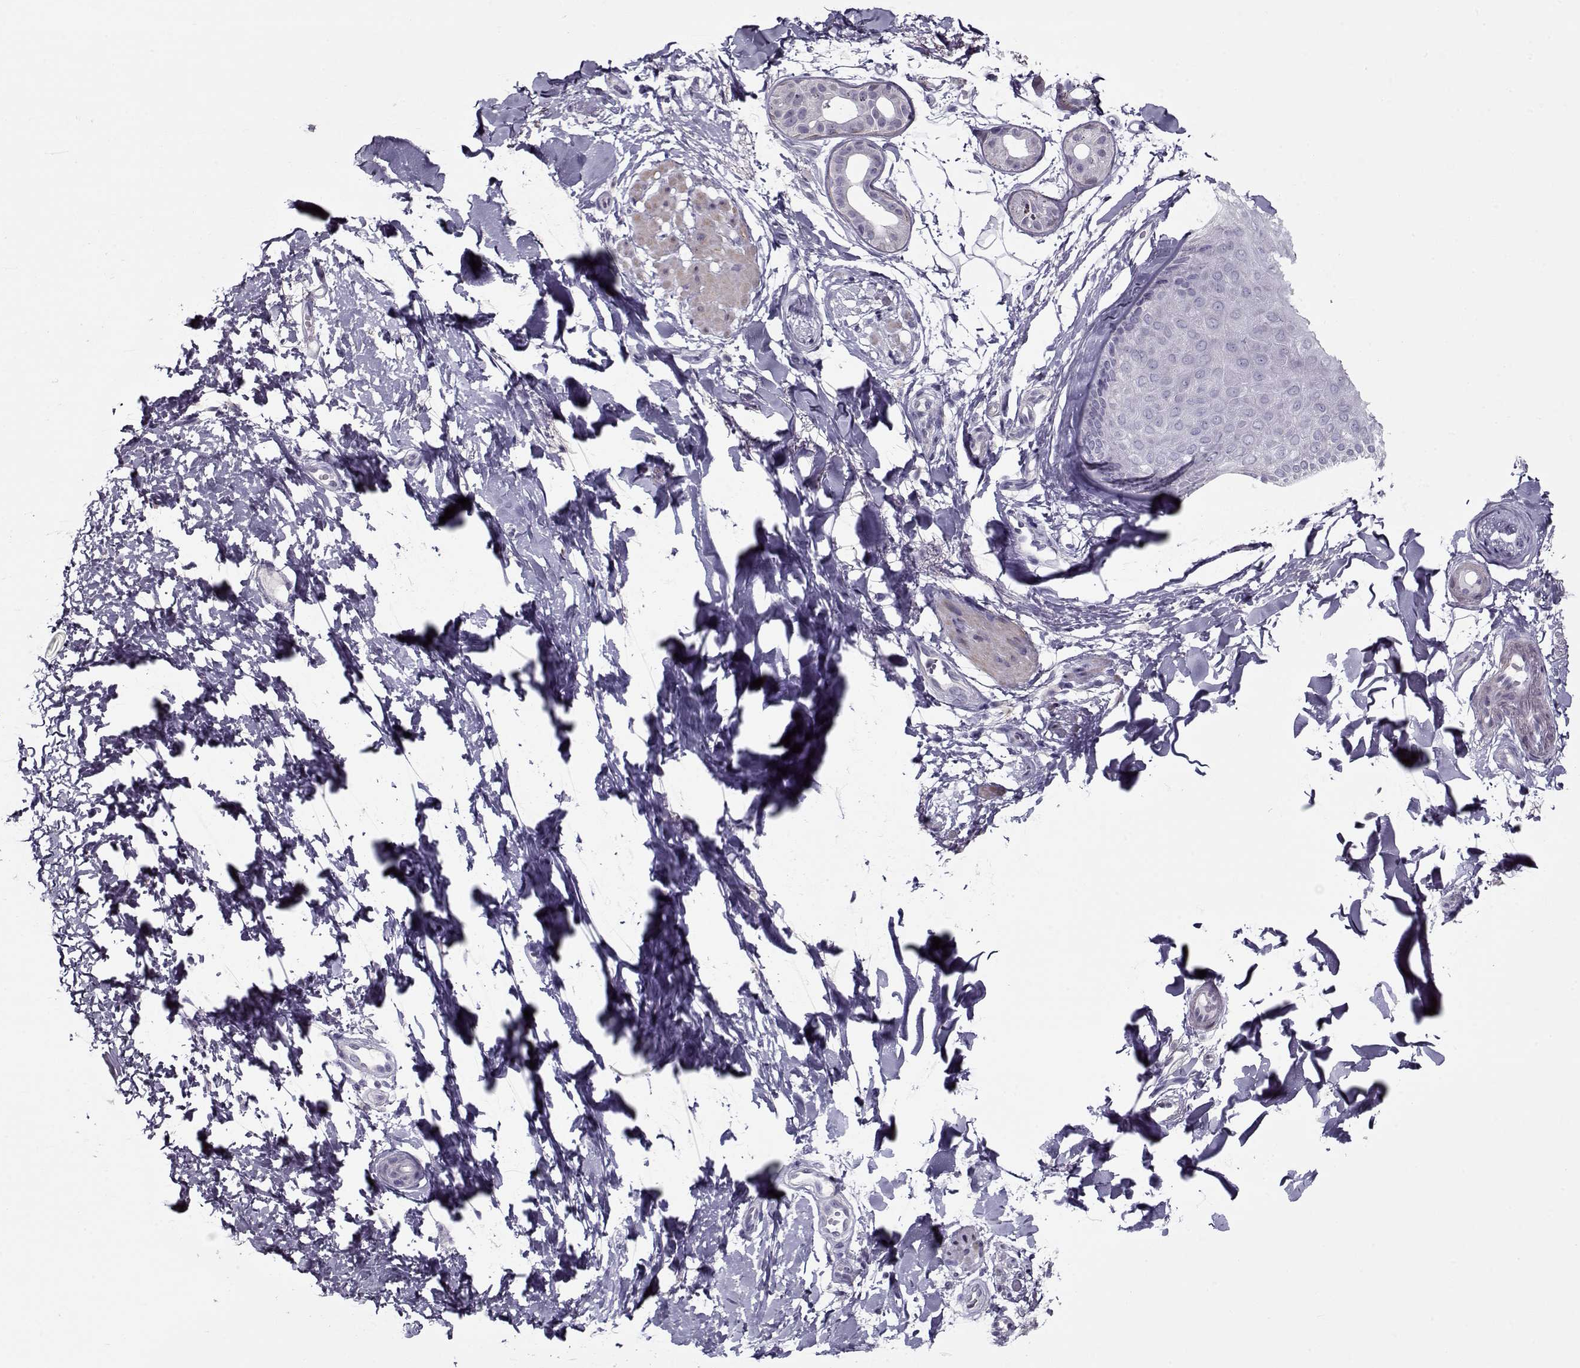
{"staining": {"intensity": "negative", "quantity": "none", "location": "none"}, "tissue": "skin cancer", "cell_type": "Tumor cells", "image_type": "cancer", "snomed": [{"axis": "morphology", "description": "Normal tissue, NOS"}, {"axis": "morphology", "description": "Basal cell carcinoma"}, {"axis": "topography", "description": "Skin"}], "caption": "Photomicrograph shows no significant protein expression in tumor cells of skin basal cell carcinoma.", "gene": "CIBAR1", "patient": {"sex": "male", "age": 84}}